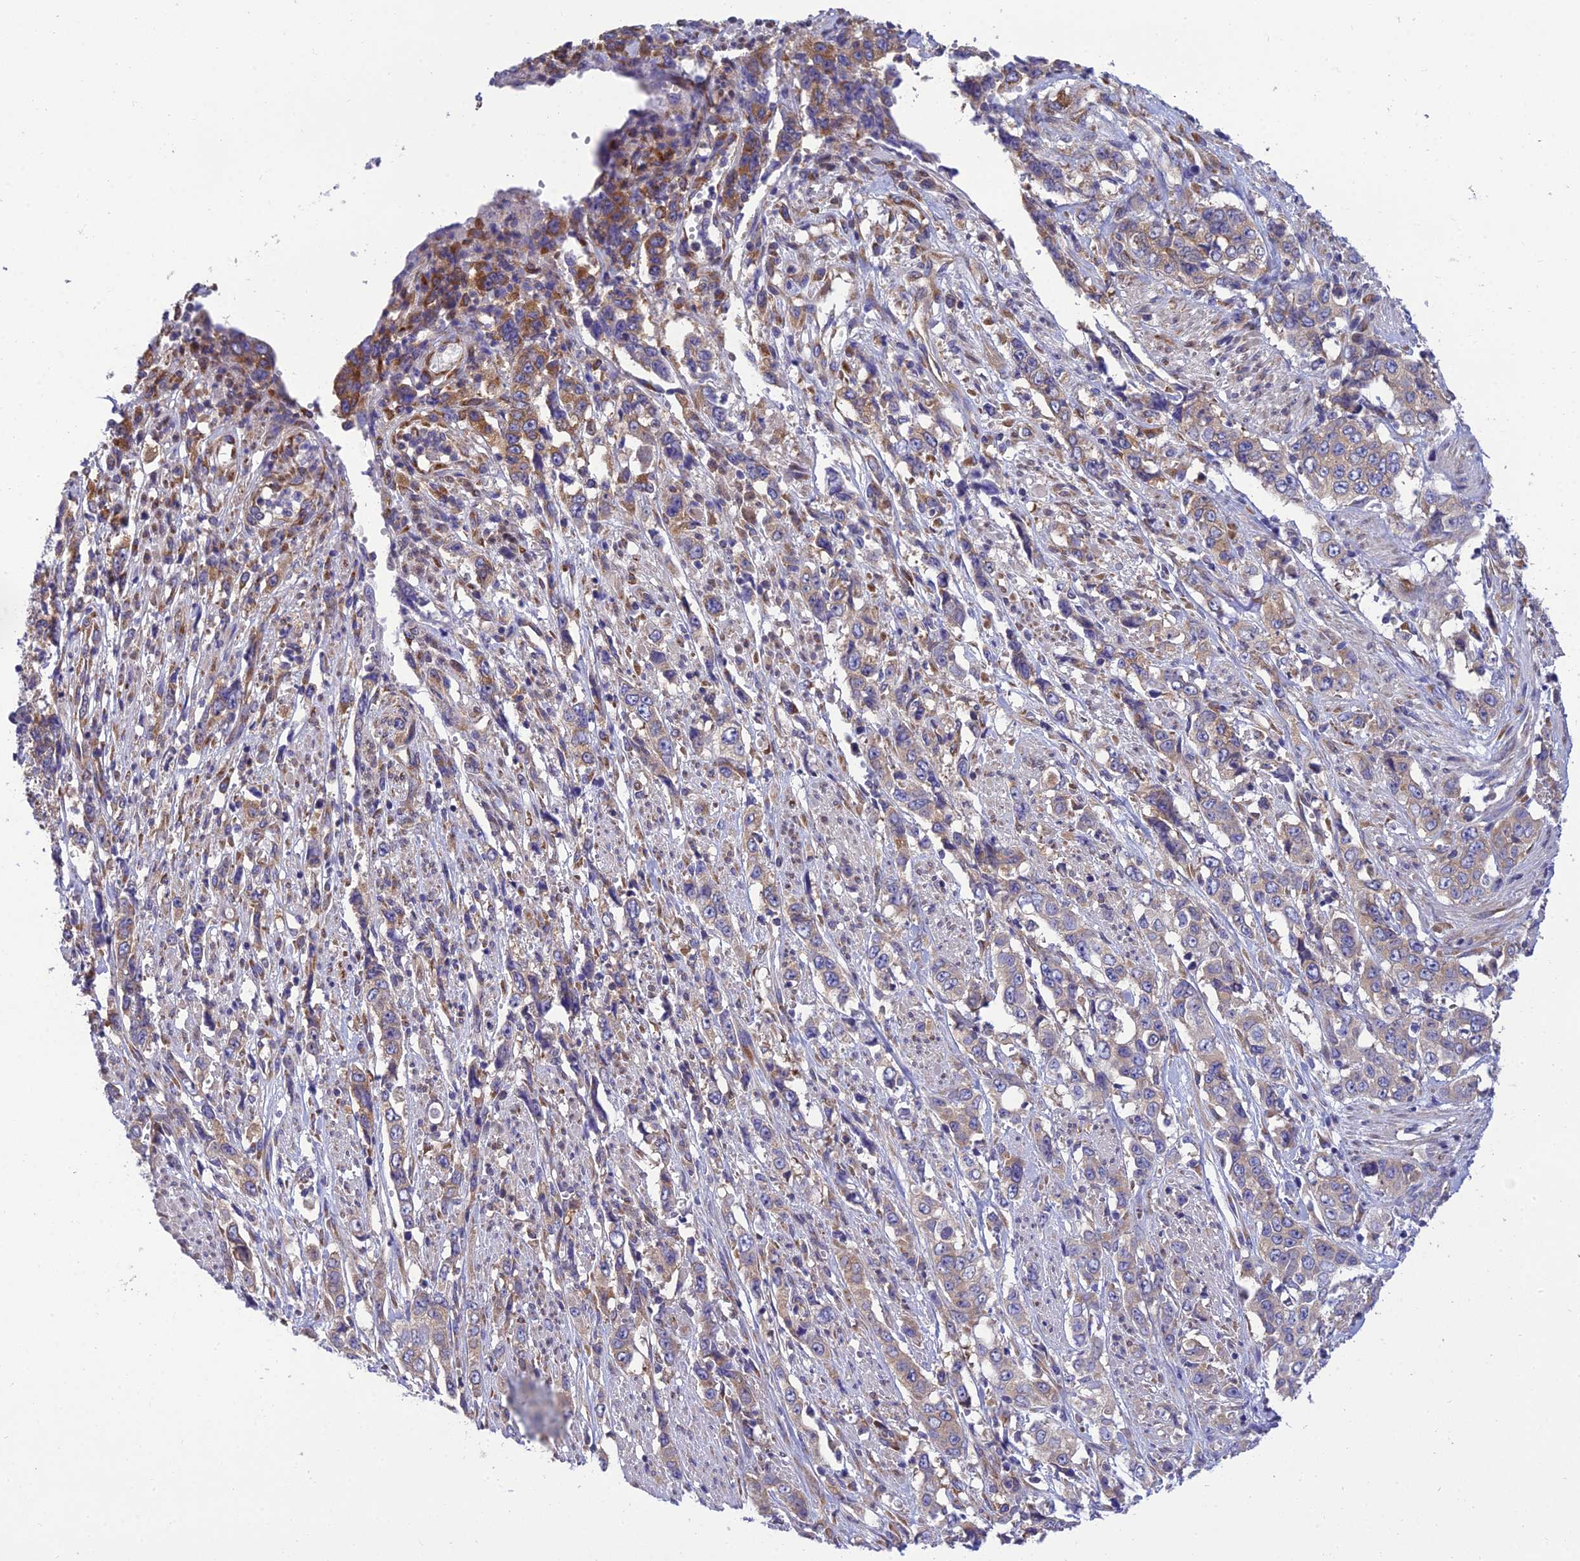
{"staining": {"intensity": "moderate", "quantity": "<25%", "location": "cytoplasmic/membranous"}, "tissue": "stomach cancer", "cell_type": "Tumor cells", "image_type": "cancer", "snomed": [{"axis": "morphology", "description": "Adenocarcinoma, NOS"}, {"axis": "topography", "description": "Stomach, upper"}], "caption": "Brown immunohistochemical staining in human stomach cancer (adenocarcinoma) reveals moderate cytoplasmic/membranous expression in about <25% of tumor cells.", "gene": "CLCN7", "patient": {"sex": "male", "age": 62}}